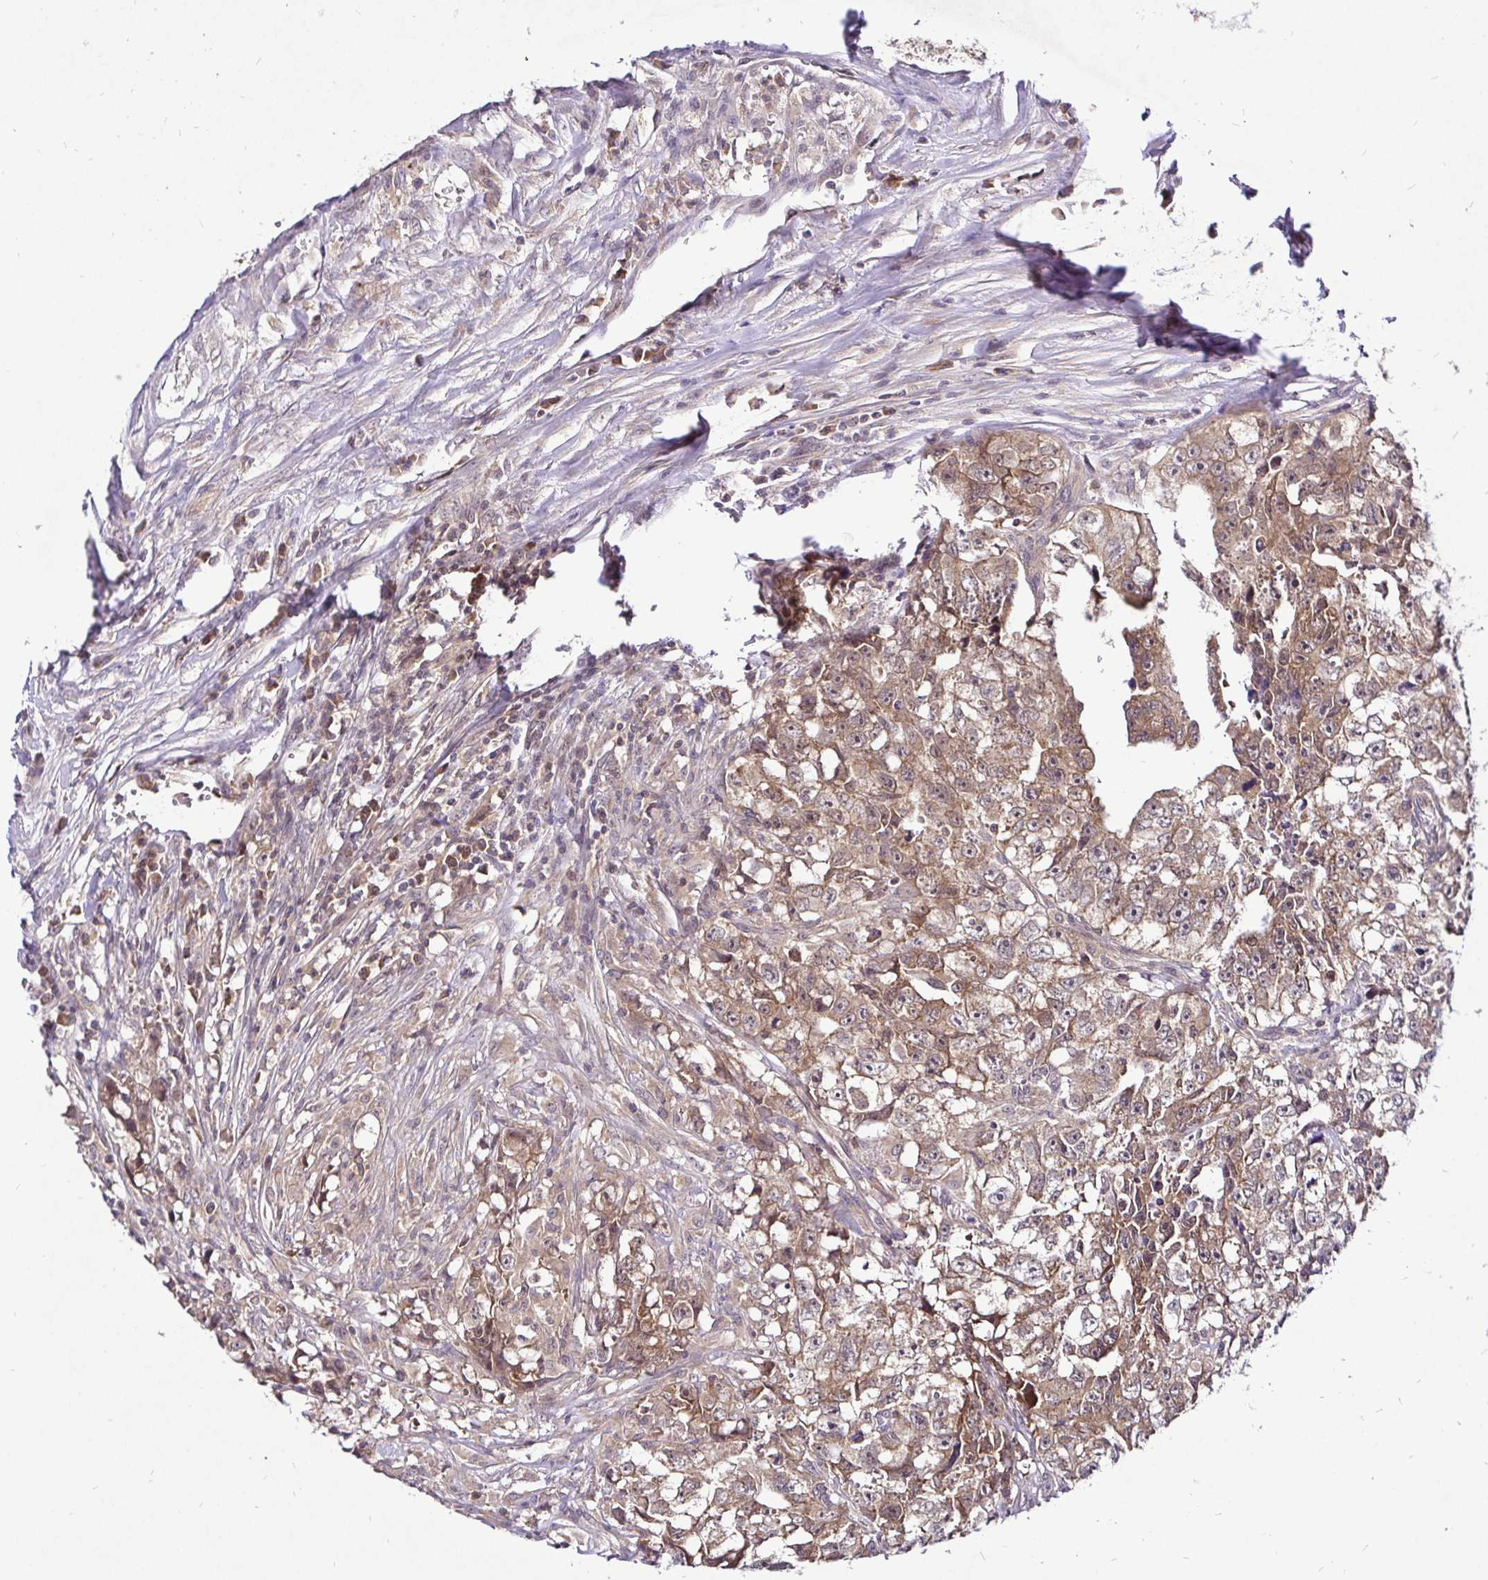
{"staining": {"intensity": "moderate", "quantity": ">75%", "location": "cytoplasmic/membranous"}, "tissue": "testis cancer", "cell_type": "Tumor cells", "image_type": "cancer", "snomed": [{"axis": "morphology", "description": "Carcinoma, Embryonal, NOS"}, {"axis": "morphology", "description": "Teratoma, malignant, NOS"}, {"axis": "topography", "description": "Testis"}], "caption": "High-power microscopy captured an immunohistochemistry histopathology image of malignant teratoma (testis), revealing moderate cytoplasmic/membranous expression in about >75% of tumor cells.", "gene": "UBE2M", "patient": {"sex": "male", "age": 24}}